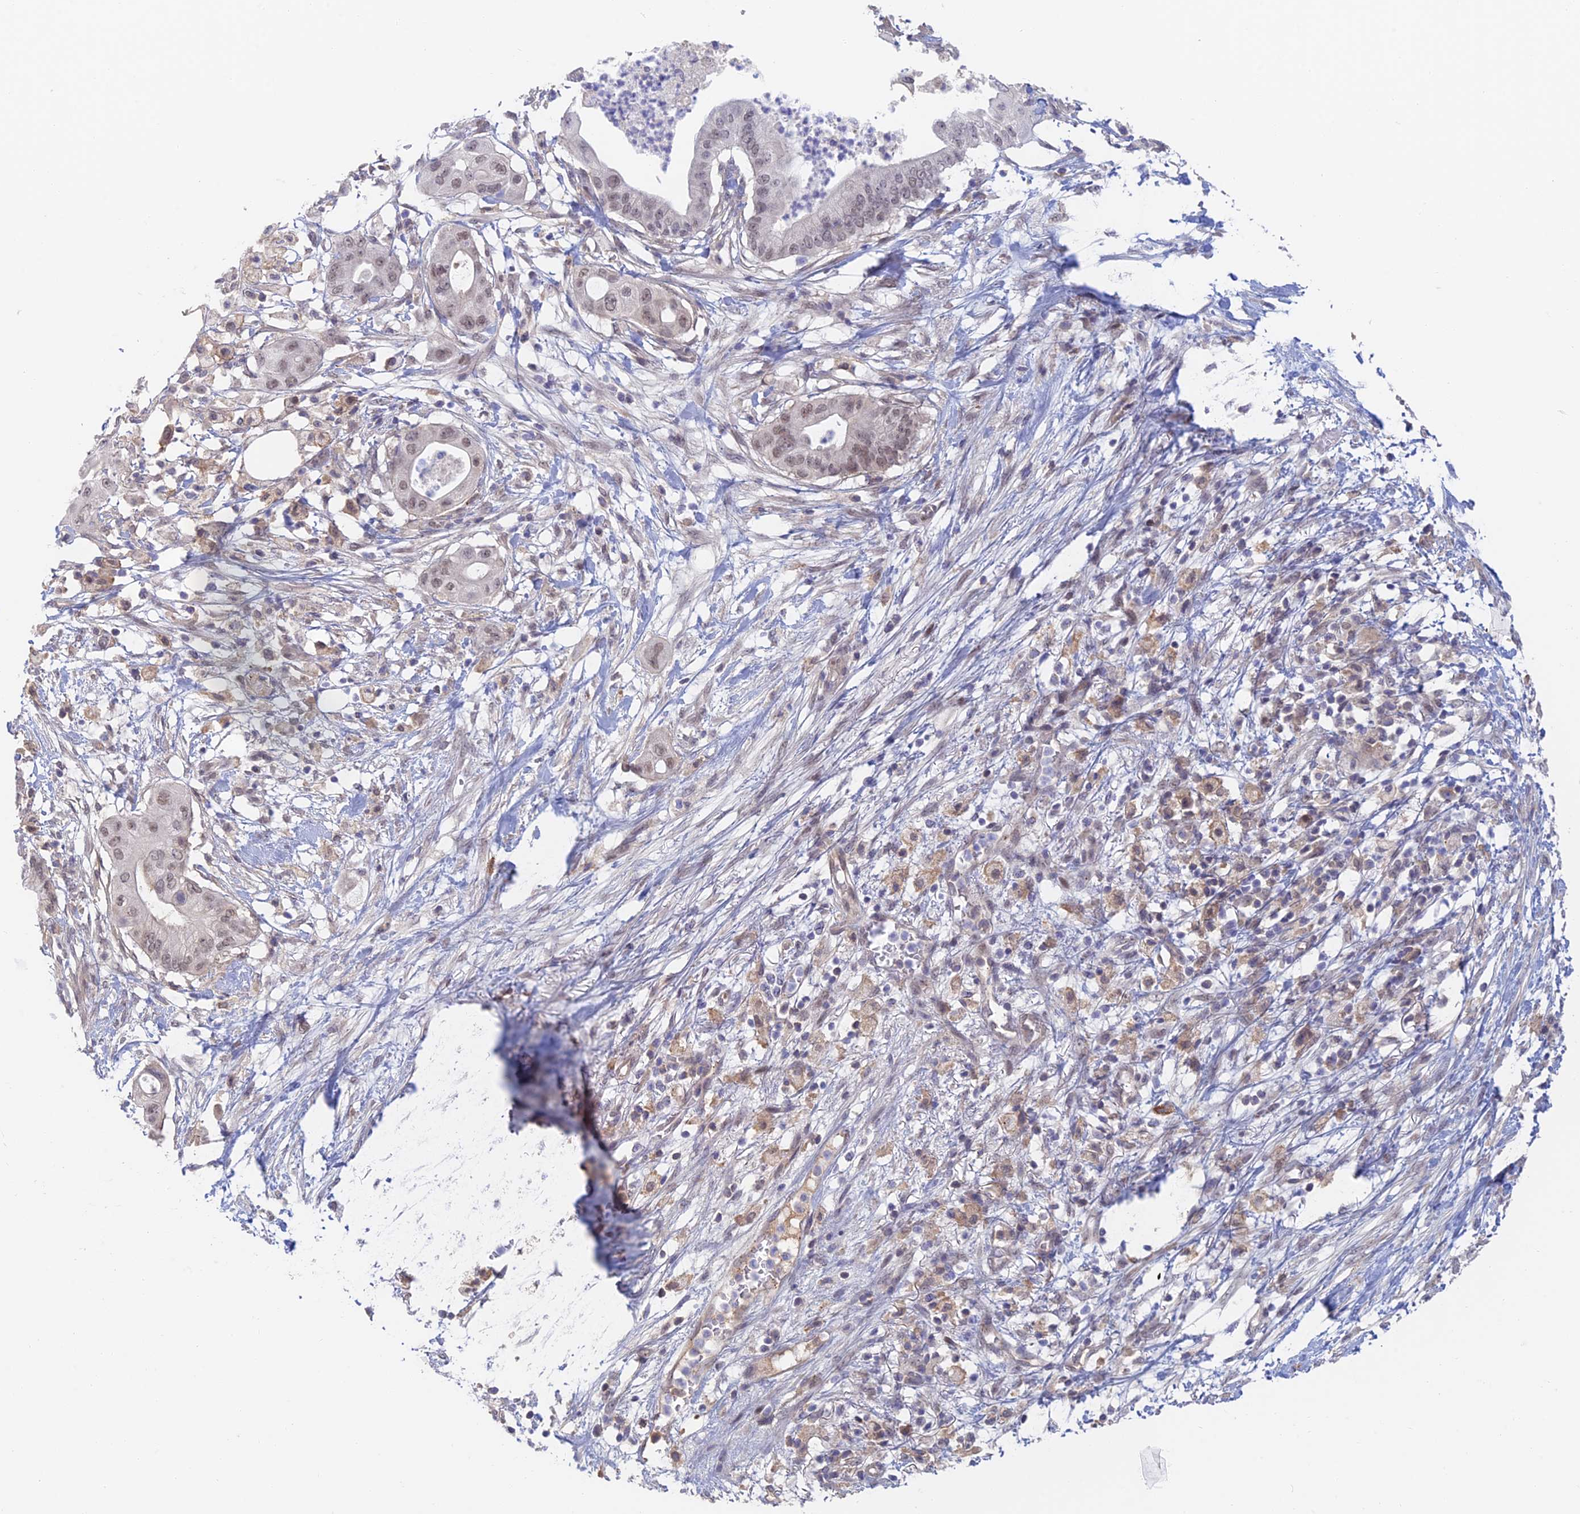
{"staining": {"intensity": "weak", "quantity": ">75%", "location": "nuclear"}, "tissue": "pancreatic cancer", "cell_type": "Tumor cells", "image_type": "cancer", "snomed": [{"axis": "morphology", "description": "Adenocarcinoma, NOS"}, {"axis": "topography", "description": "Pancreas"}], "caption": "Human pancreatic adenocarcinoma stained for a protein (brown) demonstrates weak nuclear positive staining in approximately >75% of tumor cells.", "gene": "ZUP1", "patient": {"sex": "male", "age": 68}}